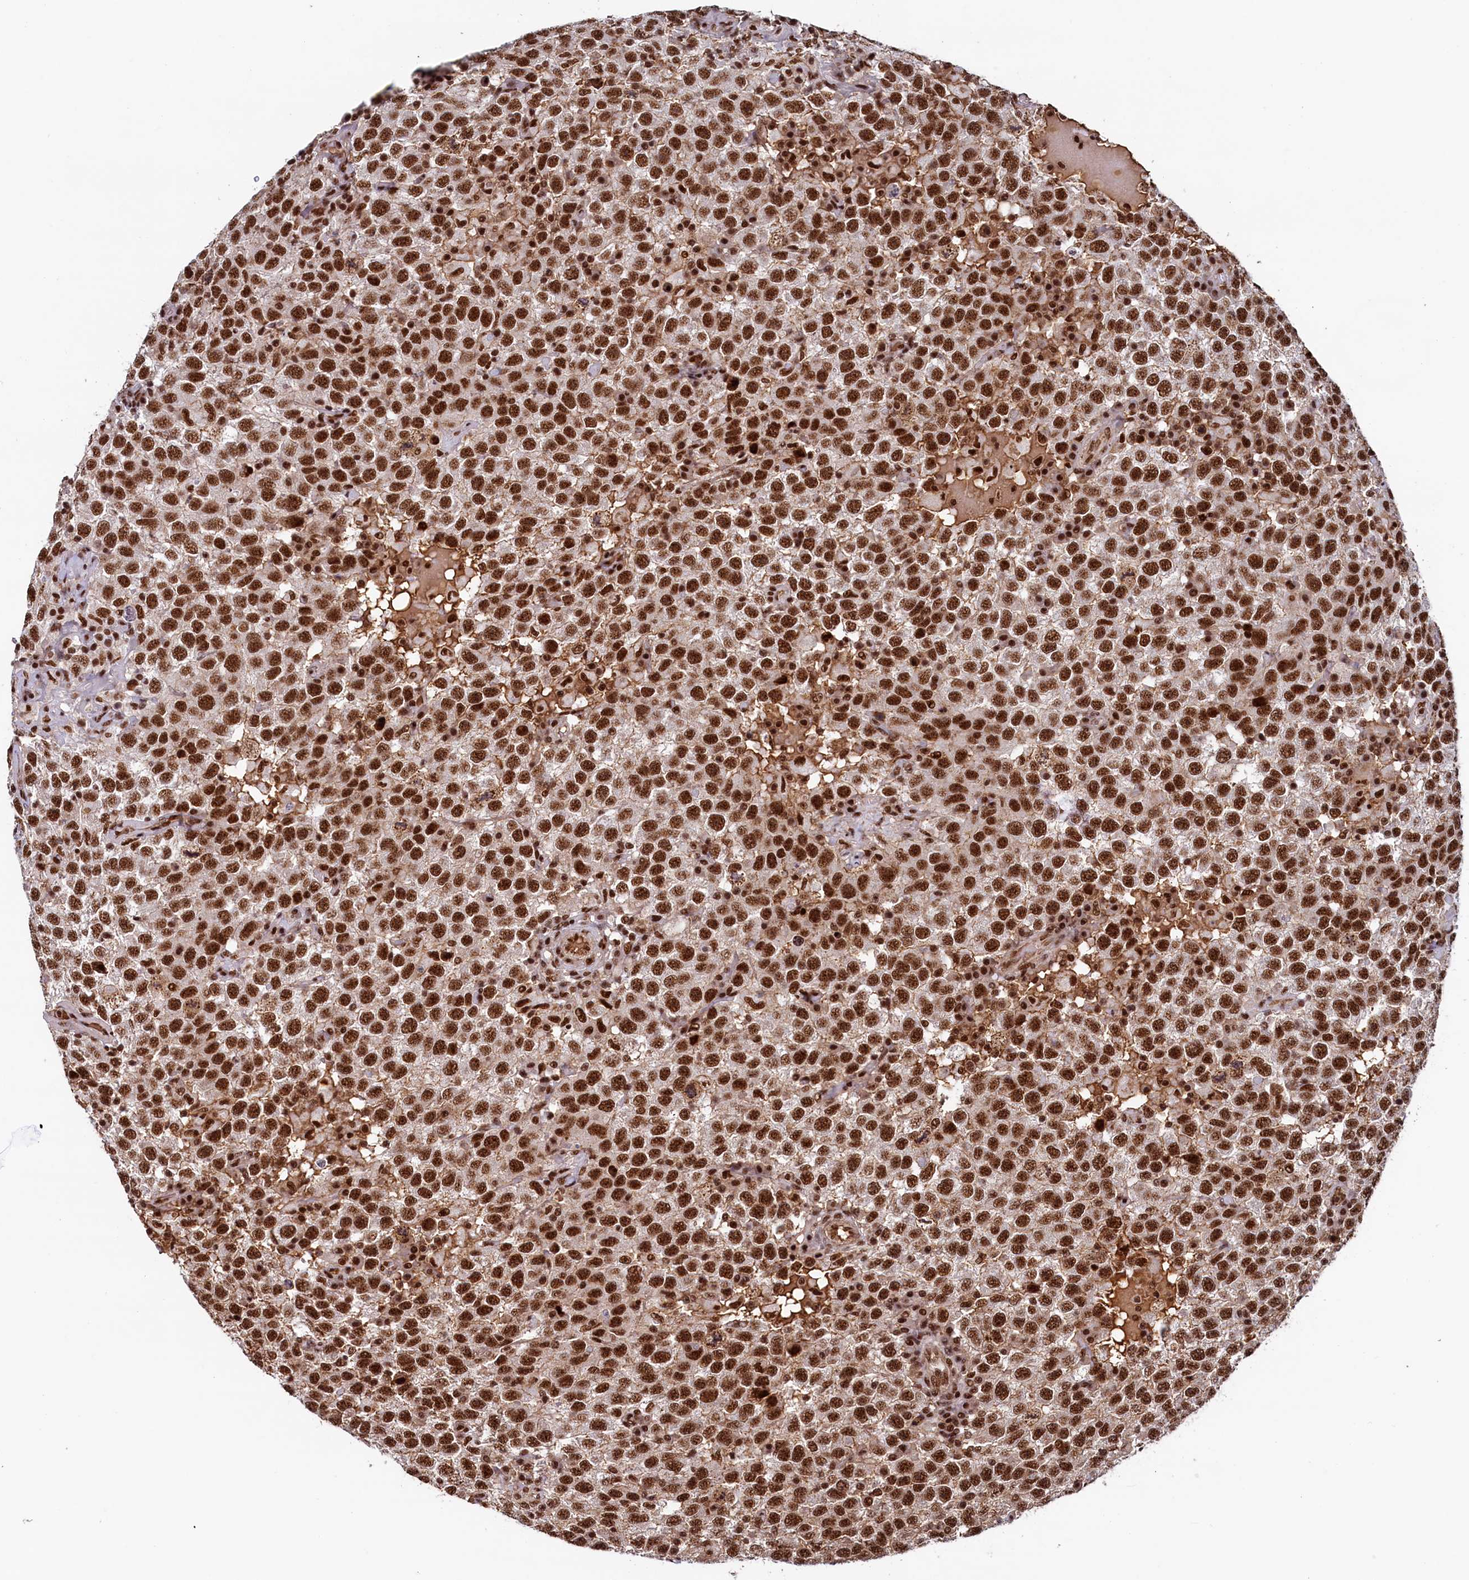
{"staining": {"intensity": "strong", "quantity": ">75%", "location": "nuclear"}, "tissue": "testis cancer", "cell_type": "Tumor cells", "image_type": "cancer", "snomed": [{"axis": "morphology", "description": "Seminoma, NOS"}, {"axis": "topography", "description": "Testis"}], "caption": "Testis seminoma stained with a brown dye exhibits strong nuclear positive positivity in about >75% of tumor cells.", "gene": "ZC3H18", "patient": {"sex": "male", "age": 41}}